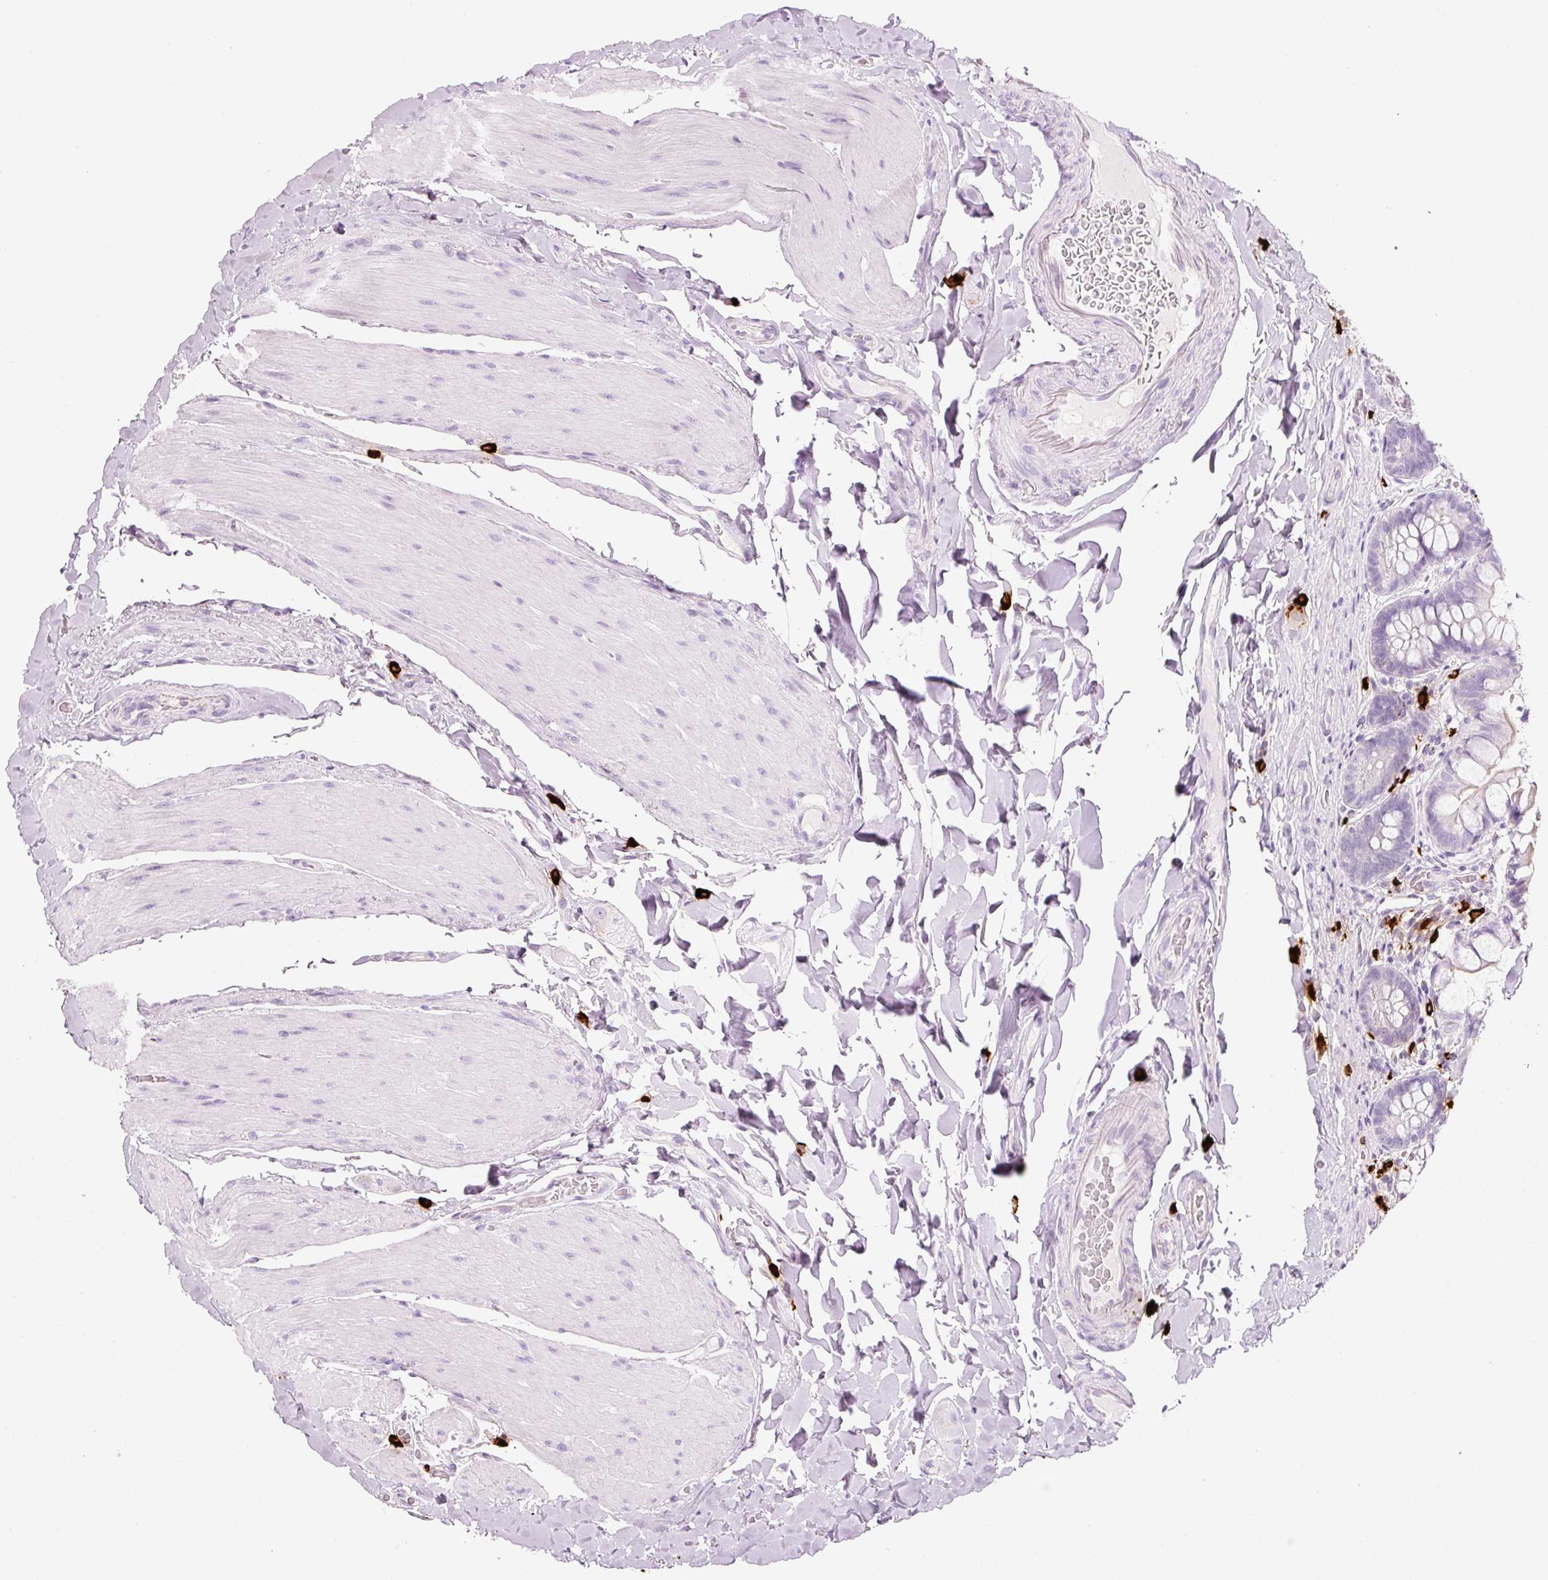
{"staining": {"intensity": "negative", "quantity": "none", "location": "none"}, "tissue": "small intestine", "cell_type": "Glandular cells", "image_type": "normal", "snomed": [{"axis": "morphology", "description": "Normal tissue, NOS"}, {"axis": "topography", "description": "Small intestine"}], "caption": "Immunohistochemistry (IHC) of unremarkable human small intestine reveals no expression in glandular cells.", "gene": "CMA1", "patient": {"sex": "male", "age": 70}}